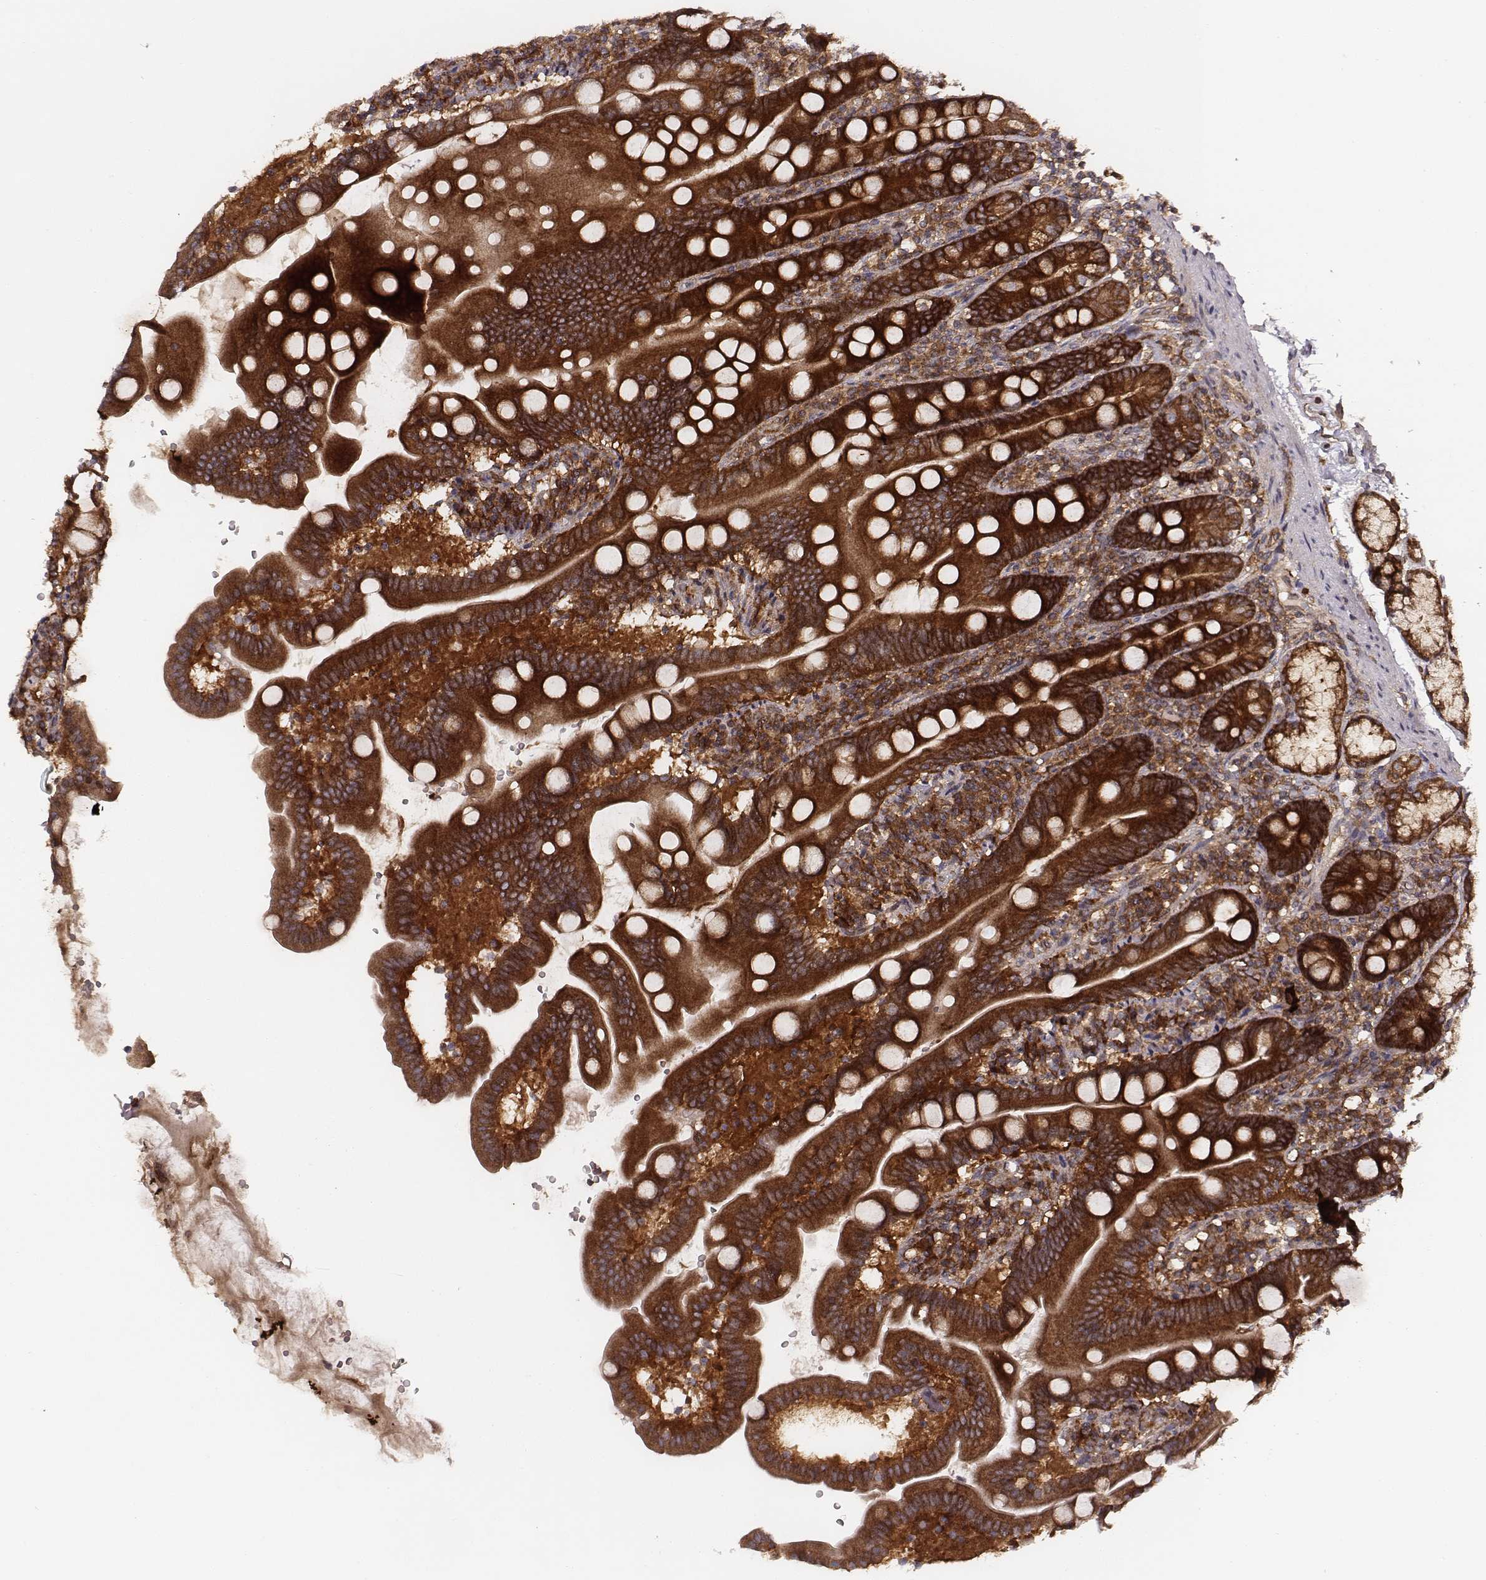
{"staining": {"intensity": "moderate", "quantity": ">75%", "location": "cytoplasmic/membranous"}, "tissue": "duodenum", "cell_type": "Glandular cells", "image_type": "normal", "snomed": [{"axis": "morphology", "description": "Normal tissue, NOS"}, {"axis": "topography", "description": "Duodenum"}], "caption": "The image displays immunohistochemical staining of benign duodenum. There is moderate cytoplasmic/membranous positivity is appreciated in approximately >75% of glandular cells. The protein of interest is stained brown, and the nuclei are stained in blue (DAB (3,3'-diaminobenzidine) IHC with brightfield microscopy, high magnification).", "gene": "VPS26A", "patient": {"sex": "female", "age": 67}}